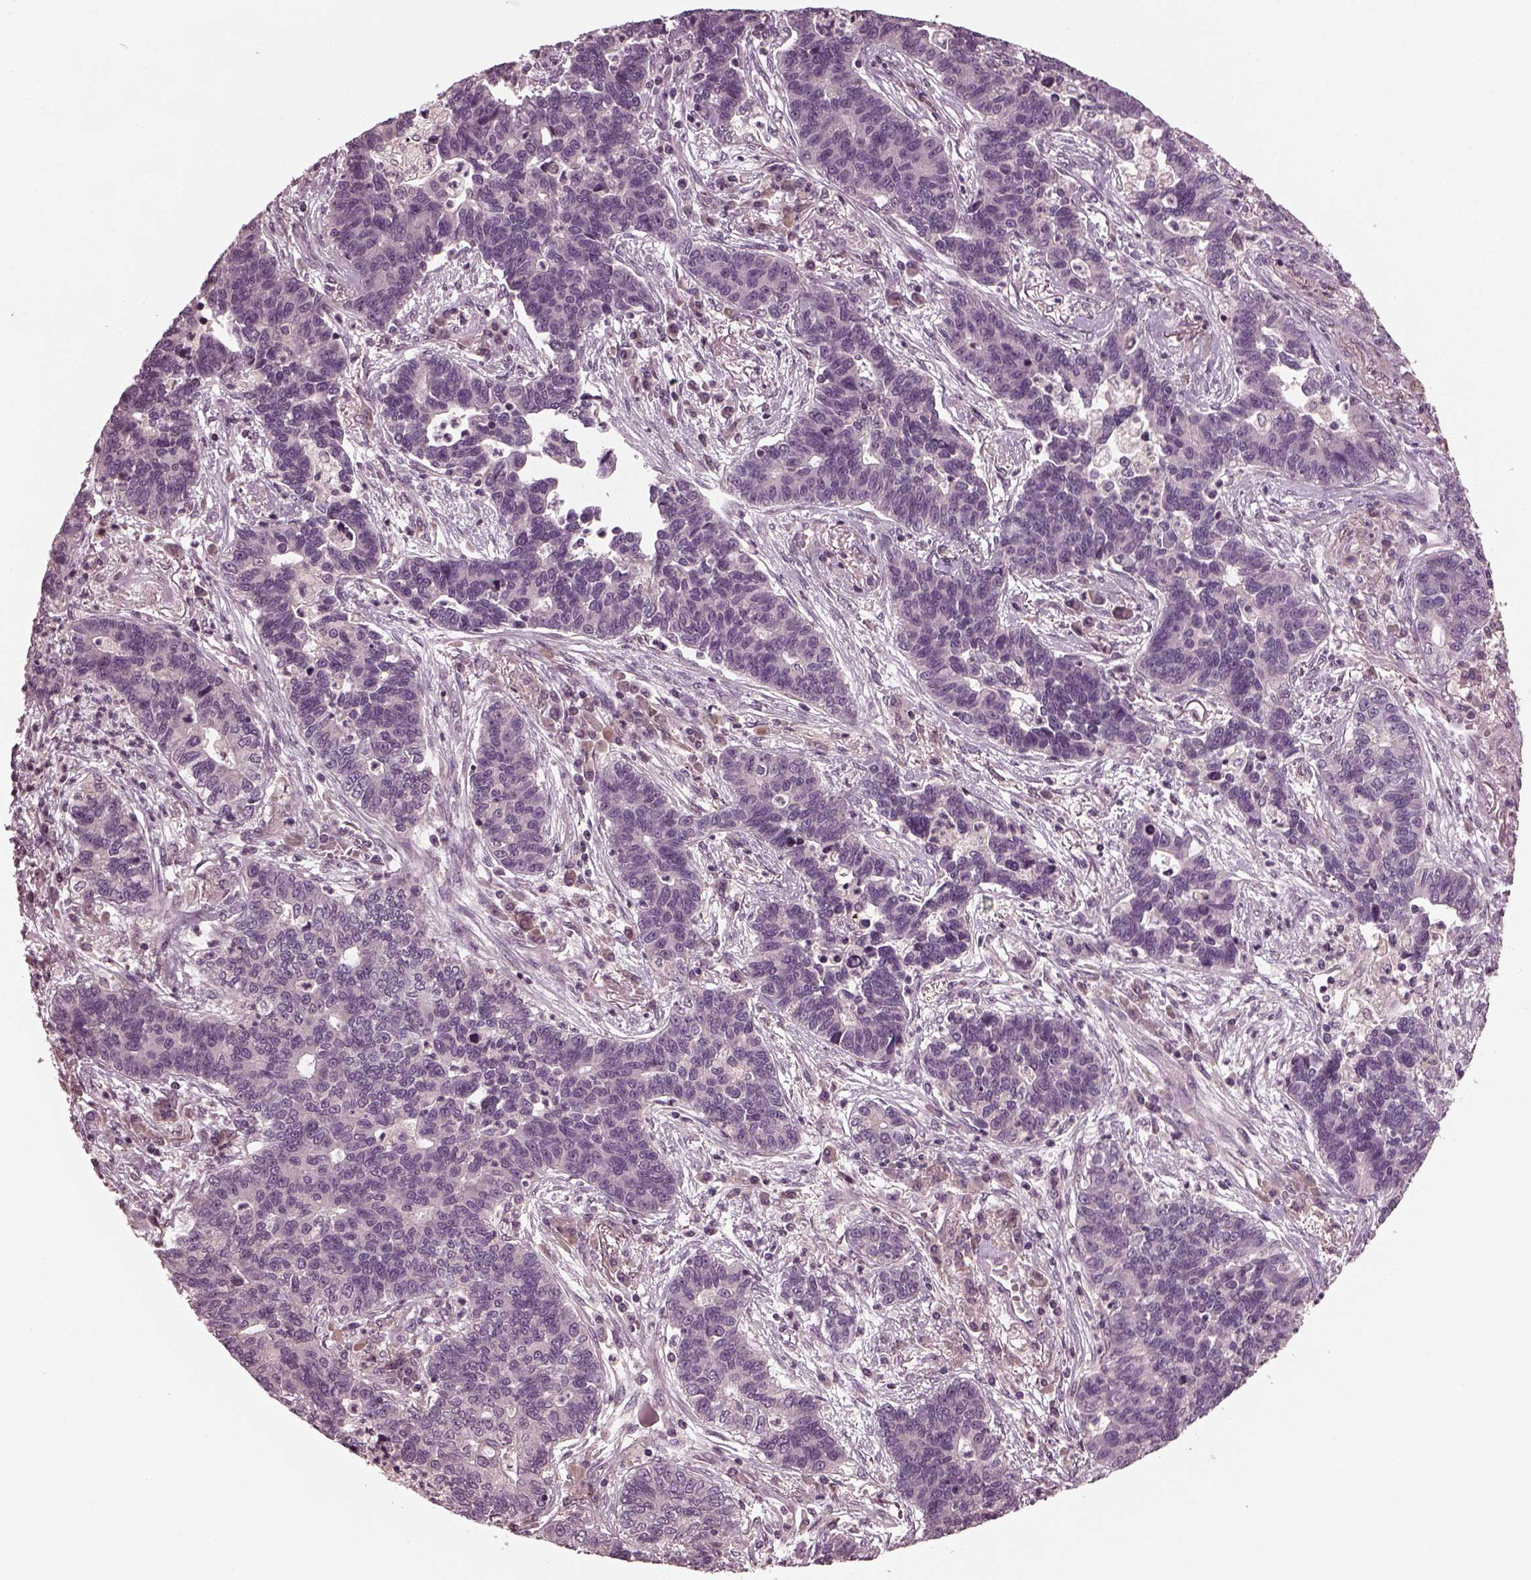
{"staining": {"intensity": "negative", "quantity": "none", "location": "none"}, "tissue": "lung cancer", "cell_type": "Tumor cells", "image_type": "cancer", "snomed": [{"axis": "morphology", "description": "Adenocarcinoma, NOS"}, {"axis": "topography", "description": "Lung"}], "caption": "Immunohistochemistry histopathology image of neoplastic tissue: human lung adenocarcinoma stained with DAB (3,3'-diaminobenzidine) displays no significant protein staining in tumor cells.", "gene": "PORCN", "patient": {"sex": "female", "age": 57}}